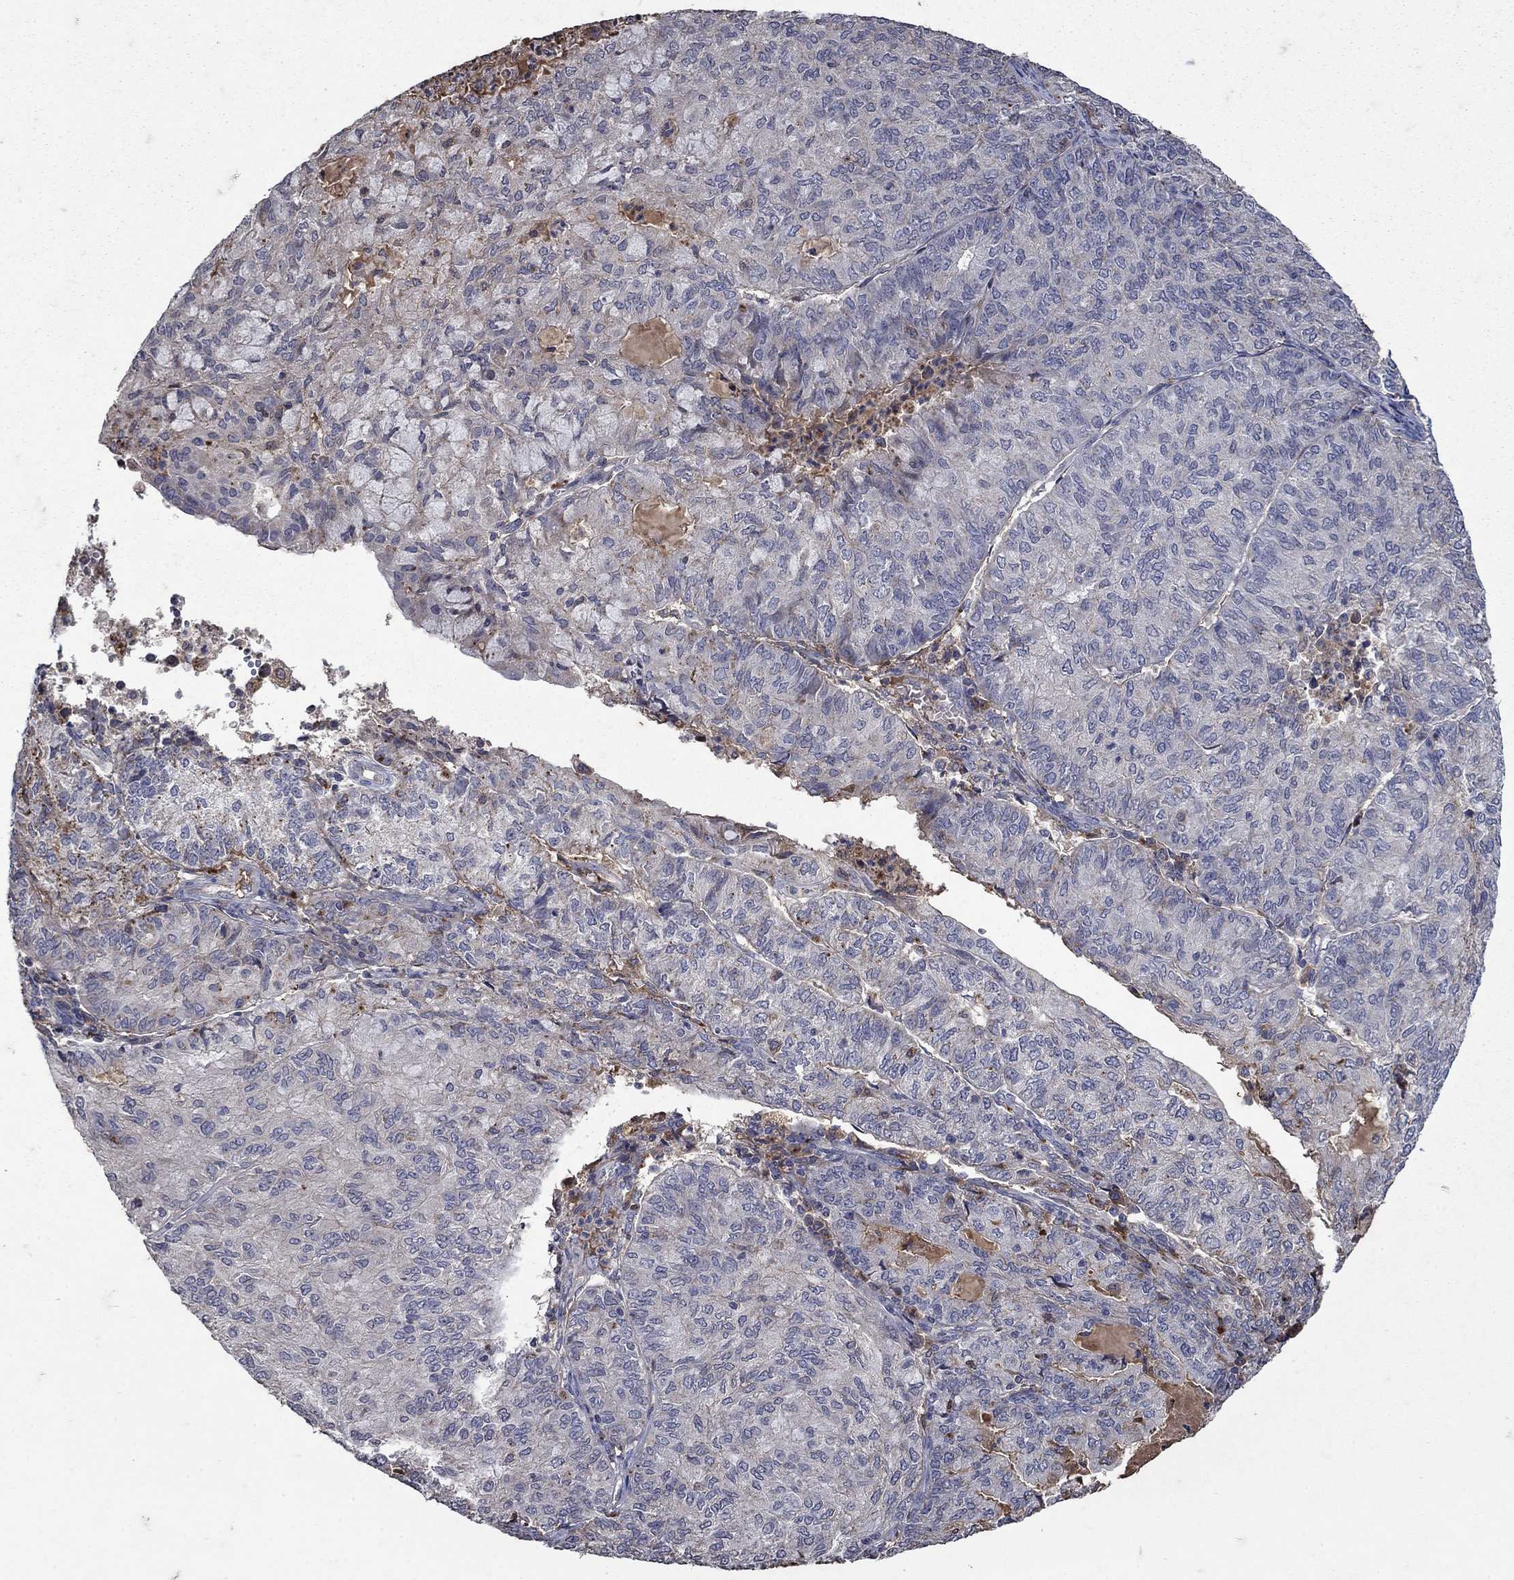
{"staining": {"intensity": "negative", "quantity": "none", "location": "none"}, "tissue": "endometrial cancer", "cell_type": "Tumor cells", "image_type": "cancer", "snomed": [{"axis": "morphology", "description": "Adenocarcinoma, NOS"}, {"axis": "topography", "description": "Endometrium"}], "caption": "Immunohistochemistry image of neoplastic tissue: adenocarcinoma (endometrial) stained with DAB shows no significant protein staining in tumor cells.", "gene": "NPC2", "patient": {"sex": "female", "age": 82}}